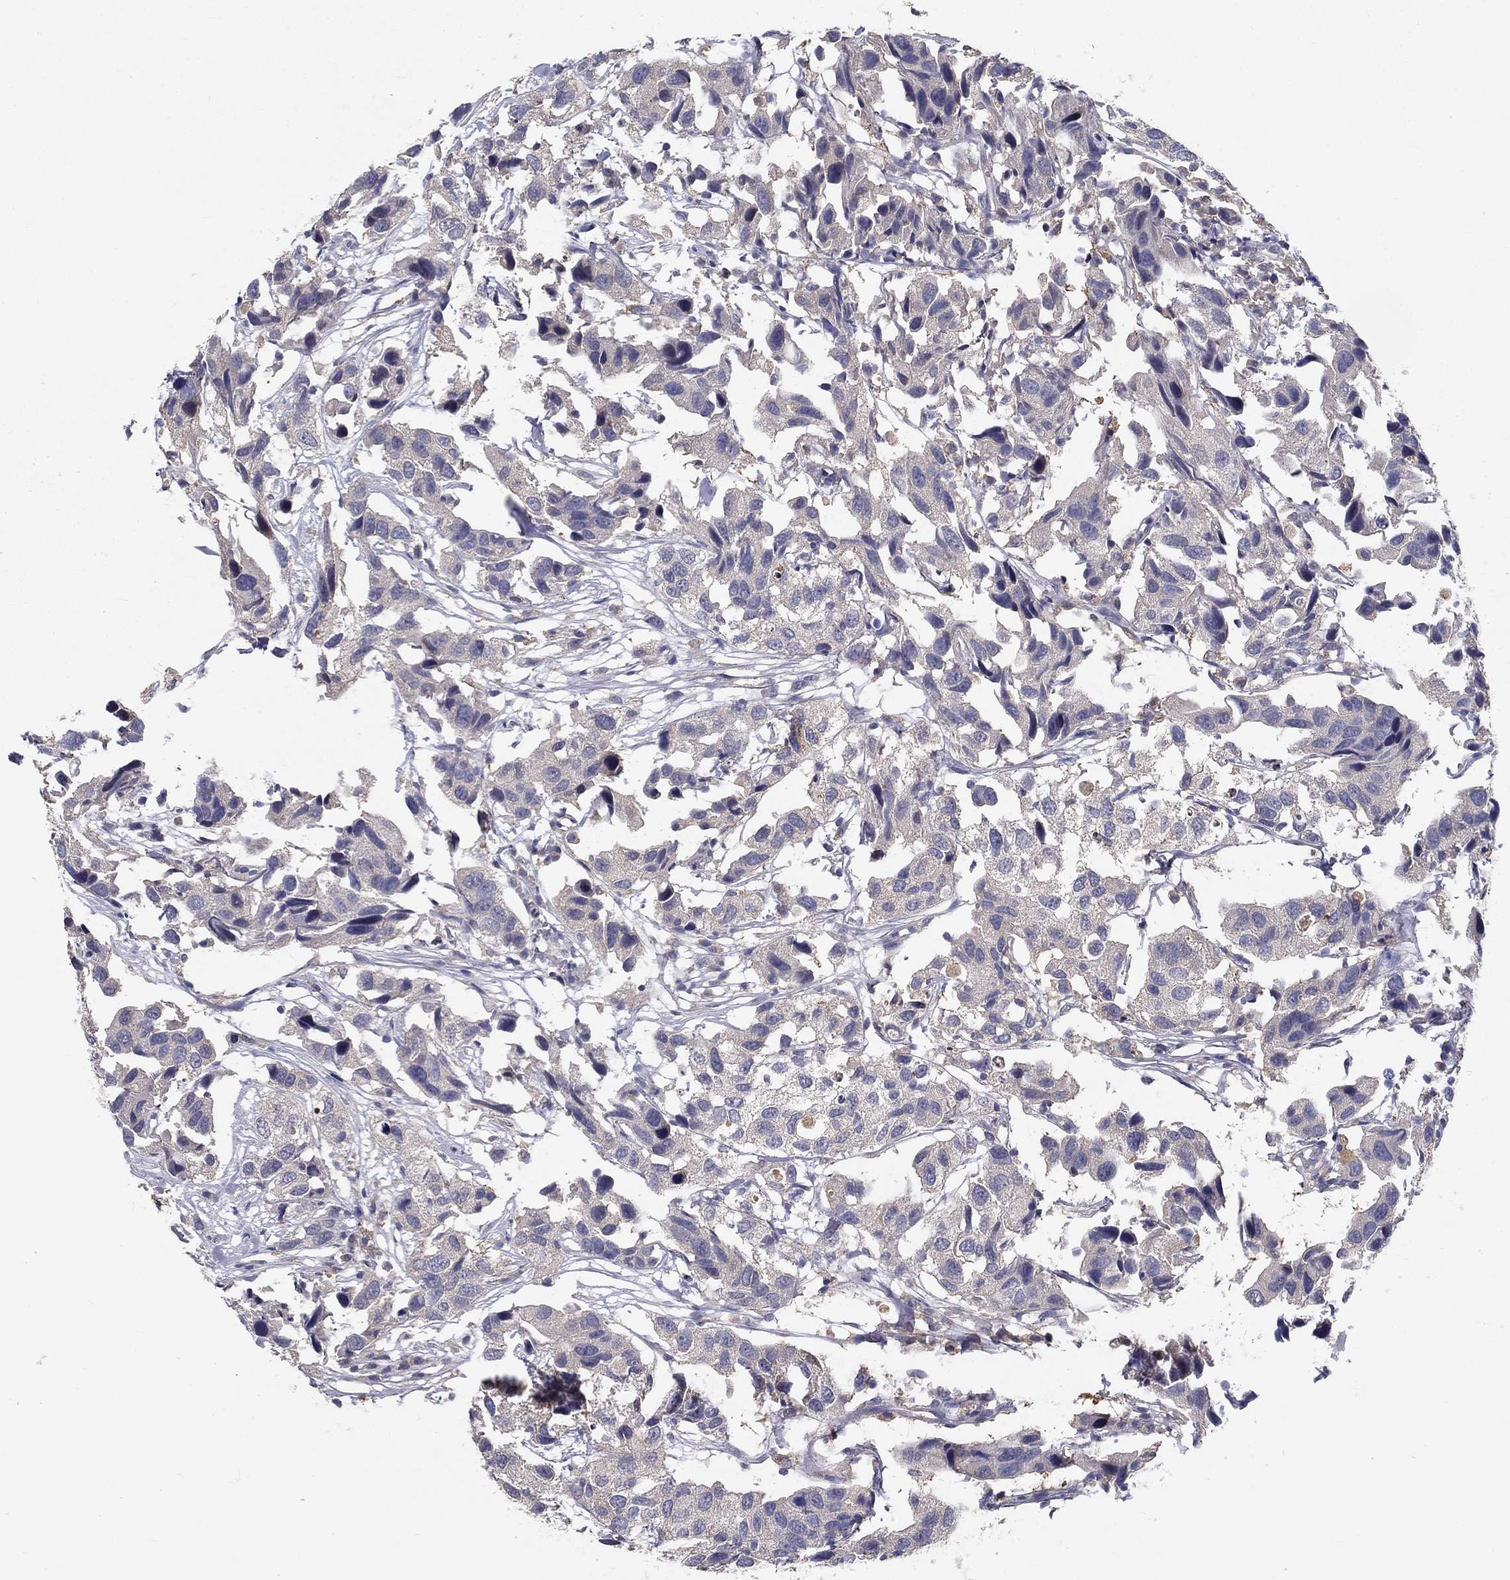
{"staining": {"intensity": "weak", "quantity": "<25%", "location": "cytoplasmic/membranous"}, "tissue": "urothelial cancer", "cell_type": "Tumor cells", "image_type": "cancer", "snomed": [{"axis": "morphology", "description": "Urothelial carcinoma, High grade"}, {"axis": "topography", "description": "Urinary bladder"}], "caption": "Micrograph shows no significant protein expression in tumor cells of urothelial cancer.", "gene": "ALDH4A1", "patient": {"sex": "male", "age": 79}}